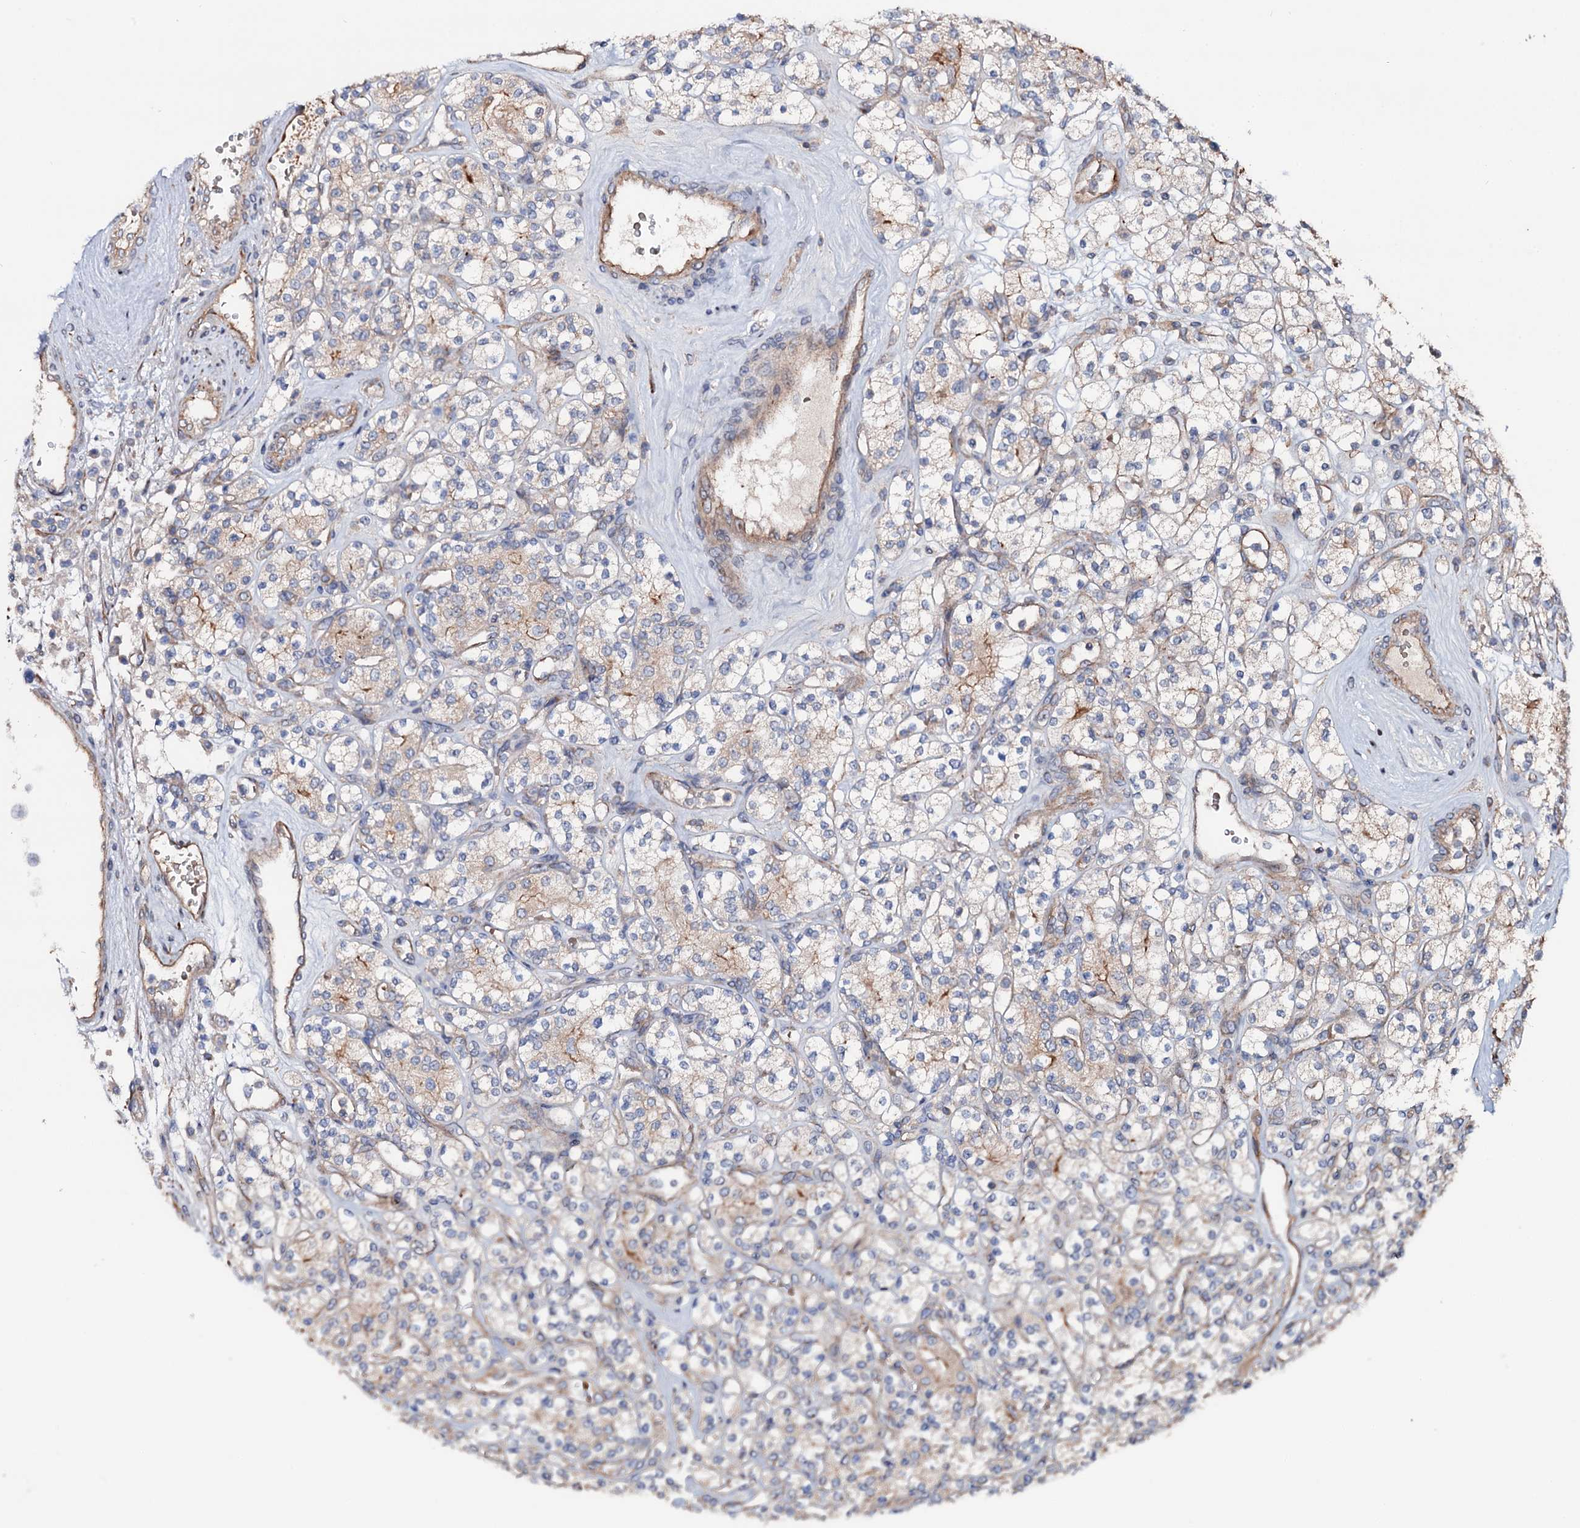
{"staining": {"intensity": "moderate", "quantity": "<25%", "location": "cytoplasmic/membranous"}, "tissue": "renal cancer", "cell_type": "Tumor cells", "image_type": "cancer", "snomed": [{"axis": "morphology", "description": "Adenocarcinoma, NOS"}, {"axis": "topography", "description": "Kidney"}], "caption": "The immunohistochemical stain highlights moderate cytoplasmic/membranous positivity in tumor cells of adenocarcinoma (renal) tissue.", "gene": "PTDSS2", "patient": {"sex": "male", "age": 77}}